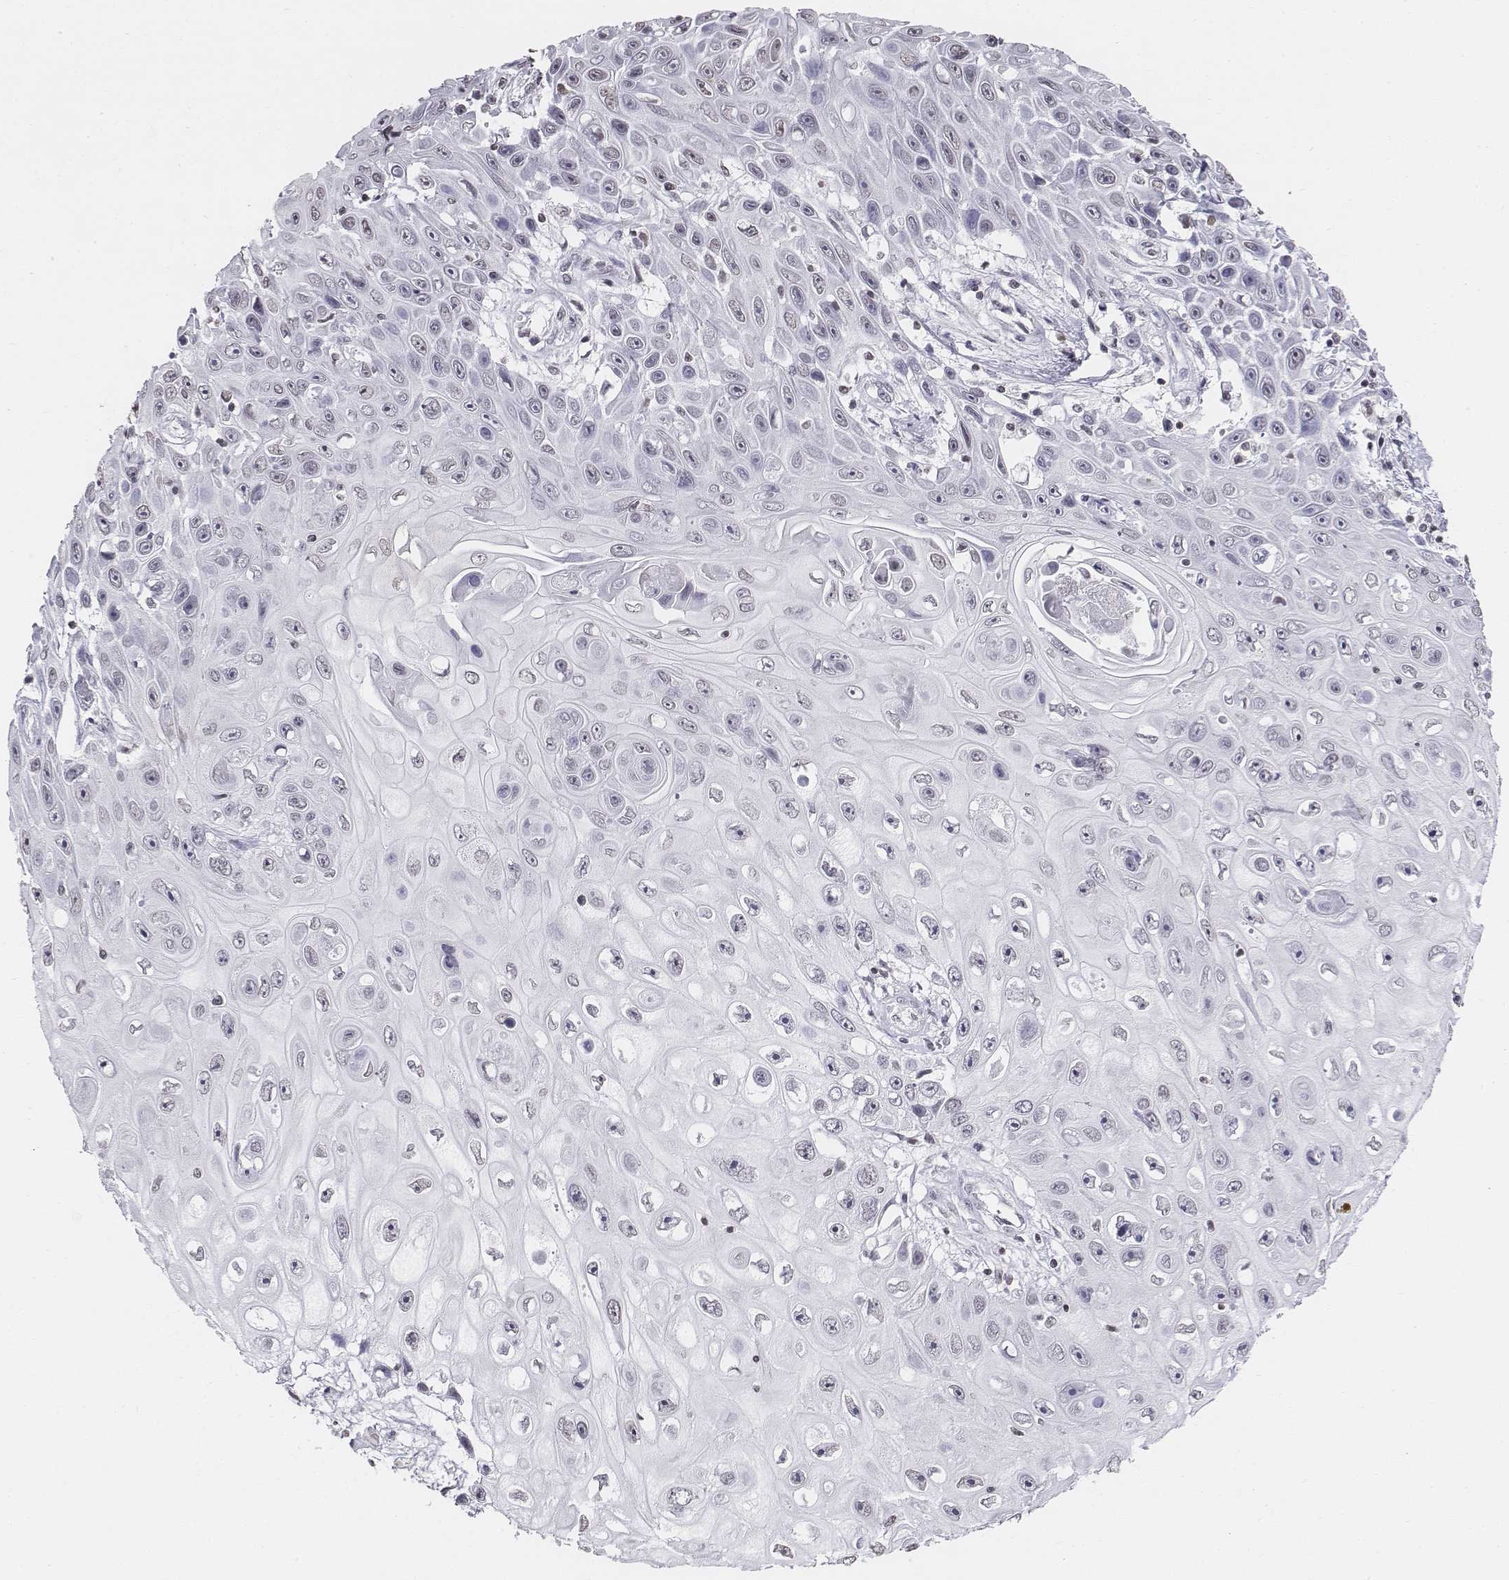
{"staining": {"intensity": "negative", "quantity": "none", "location": "none"}, "tissue": "skin cancer", "cell_type": "Tumor cells", "image_type": "cancer", "snomed": [{"axis": "morphology", "description": "Squamous cell carcinoma, NOS"}, {"axis": "topography", "description": "Skin"}], "caption": "Immunohistochemistry micrograph of neoplastic tissue: human skin cancer (squamous cell carcinoma) stained with DAB (3,3'-diaminobenzidine) shows no significant protein staining in tumor cells.", "gene": "BARHL1", "patient": {"sex": "male", "age": 82}}